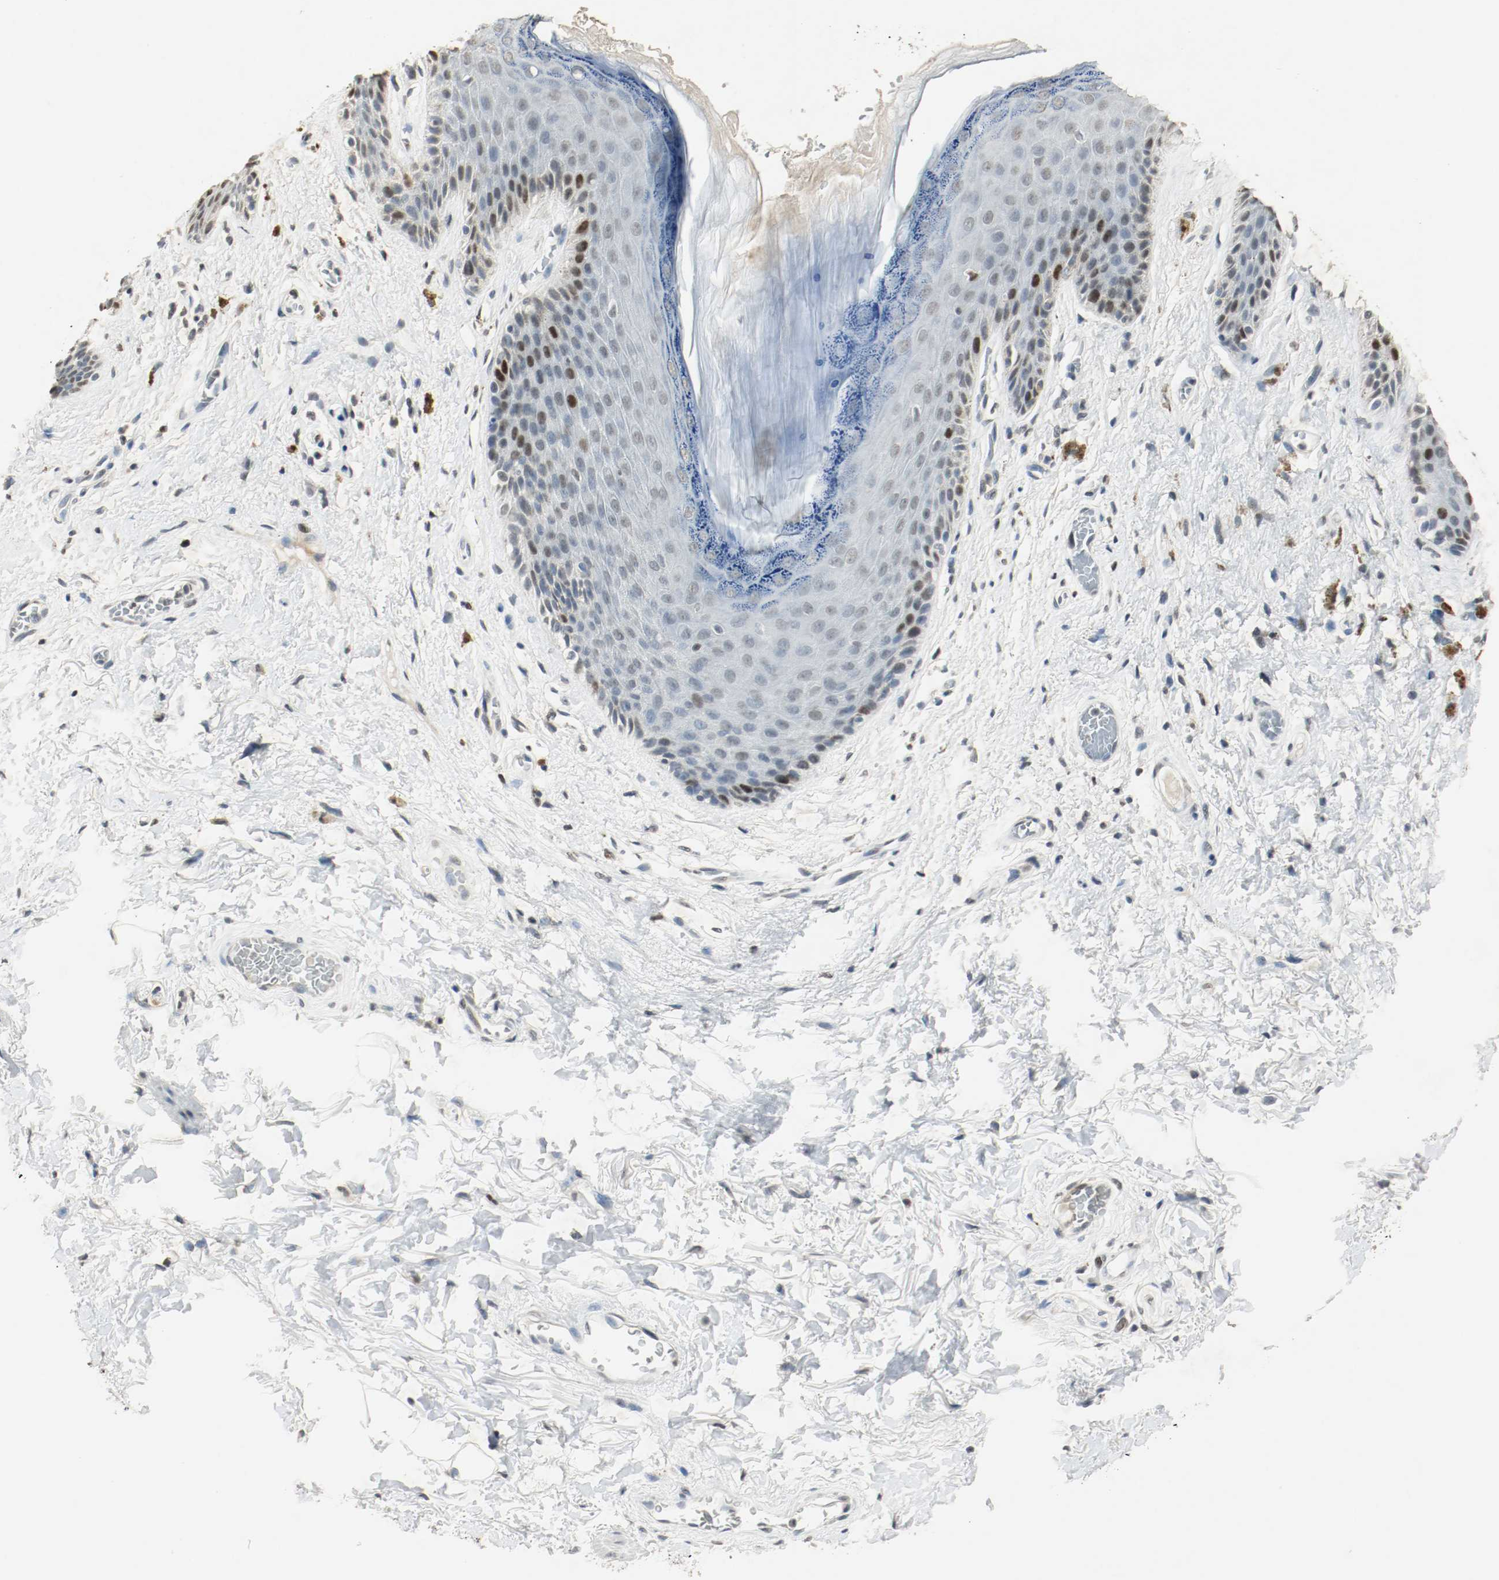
{"staining": {"intensity": "moderate", "quantity": "<25%", "location": "nuclear"}, "tissue": "skin", "cell_type": "Epidermal cells", "image_type": "normal", "snomed": [{"axis": "morphology", "description": "Normal tissue, NOS"}, {"axis": "topography", "description": "Anal"}], "caption": "Immunohistochemical staining of normal human skin exhibits low levels of moderate nuclear expression in approximately <25% of epidermal cells.", "gene": "DNMT1", "patient": {"sex": "female", "age": 46}}